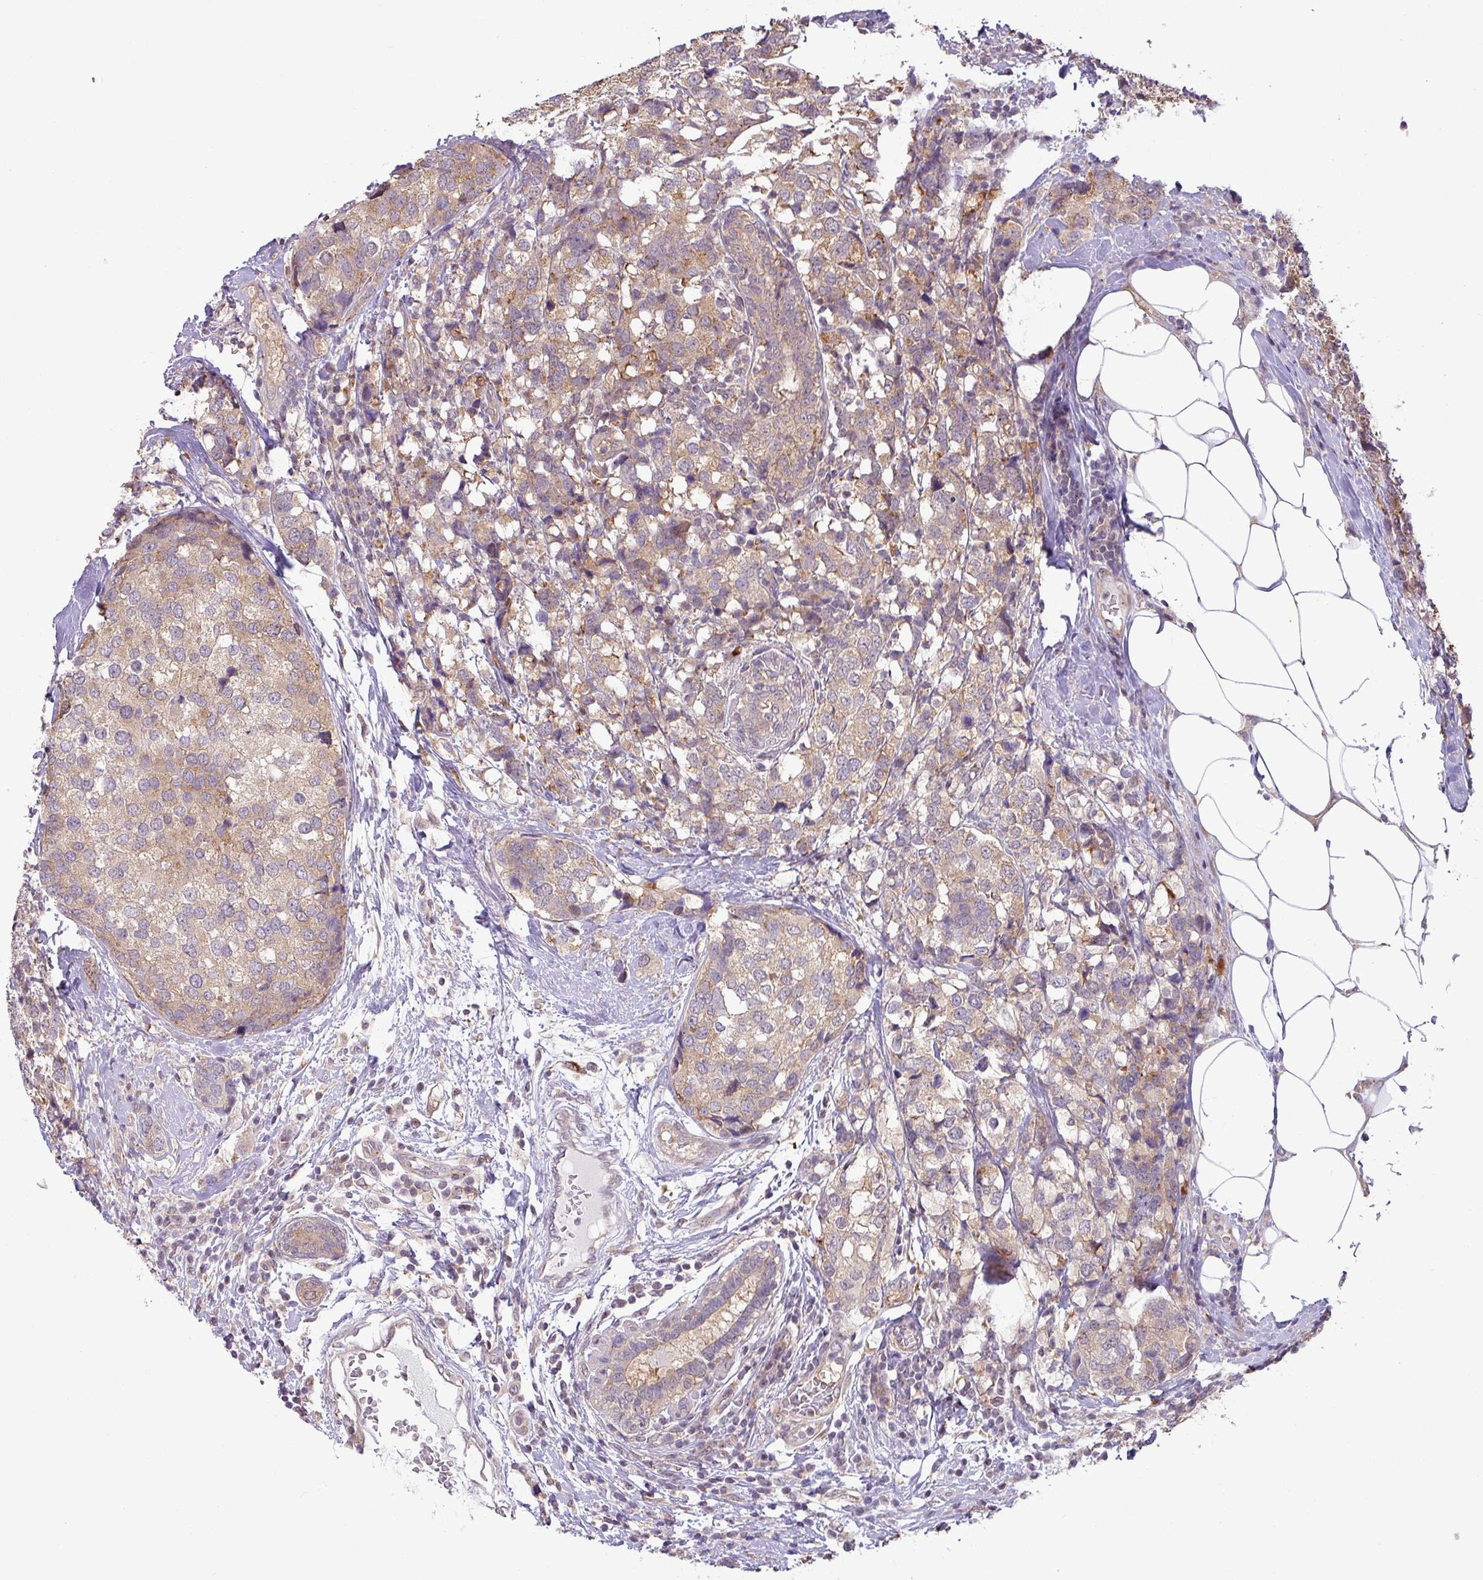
{"staining": {"intensity": "weak", "quantity": "25%-75%", "location": "cytoplasmic/membranous"}, "tissue": "breast cancer", "cell_type": "Tumor cells", "image_type": "cancer", "snomed": [{"axis": "morphology", "description": "Lobular carcinoma"}, {"axis": "topography", "description": "Breast"}], "caption": "Immunohistochemistry (IHC) staining of breast cancer (lobular carcinoma), which reveals low levels of weak cytoplasmic/membranous positivity in approximately 25%-75% of tumor cells indicating weak cytoplasmic/membranous protein staining. The staining was performed using DAB (brown) for protein detection and nuclei were counterstained in hematoxylin (blue).", "gene": "GALNT12", "patient": {"sex": "female", "age": 59}}